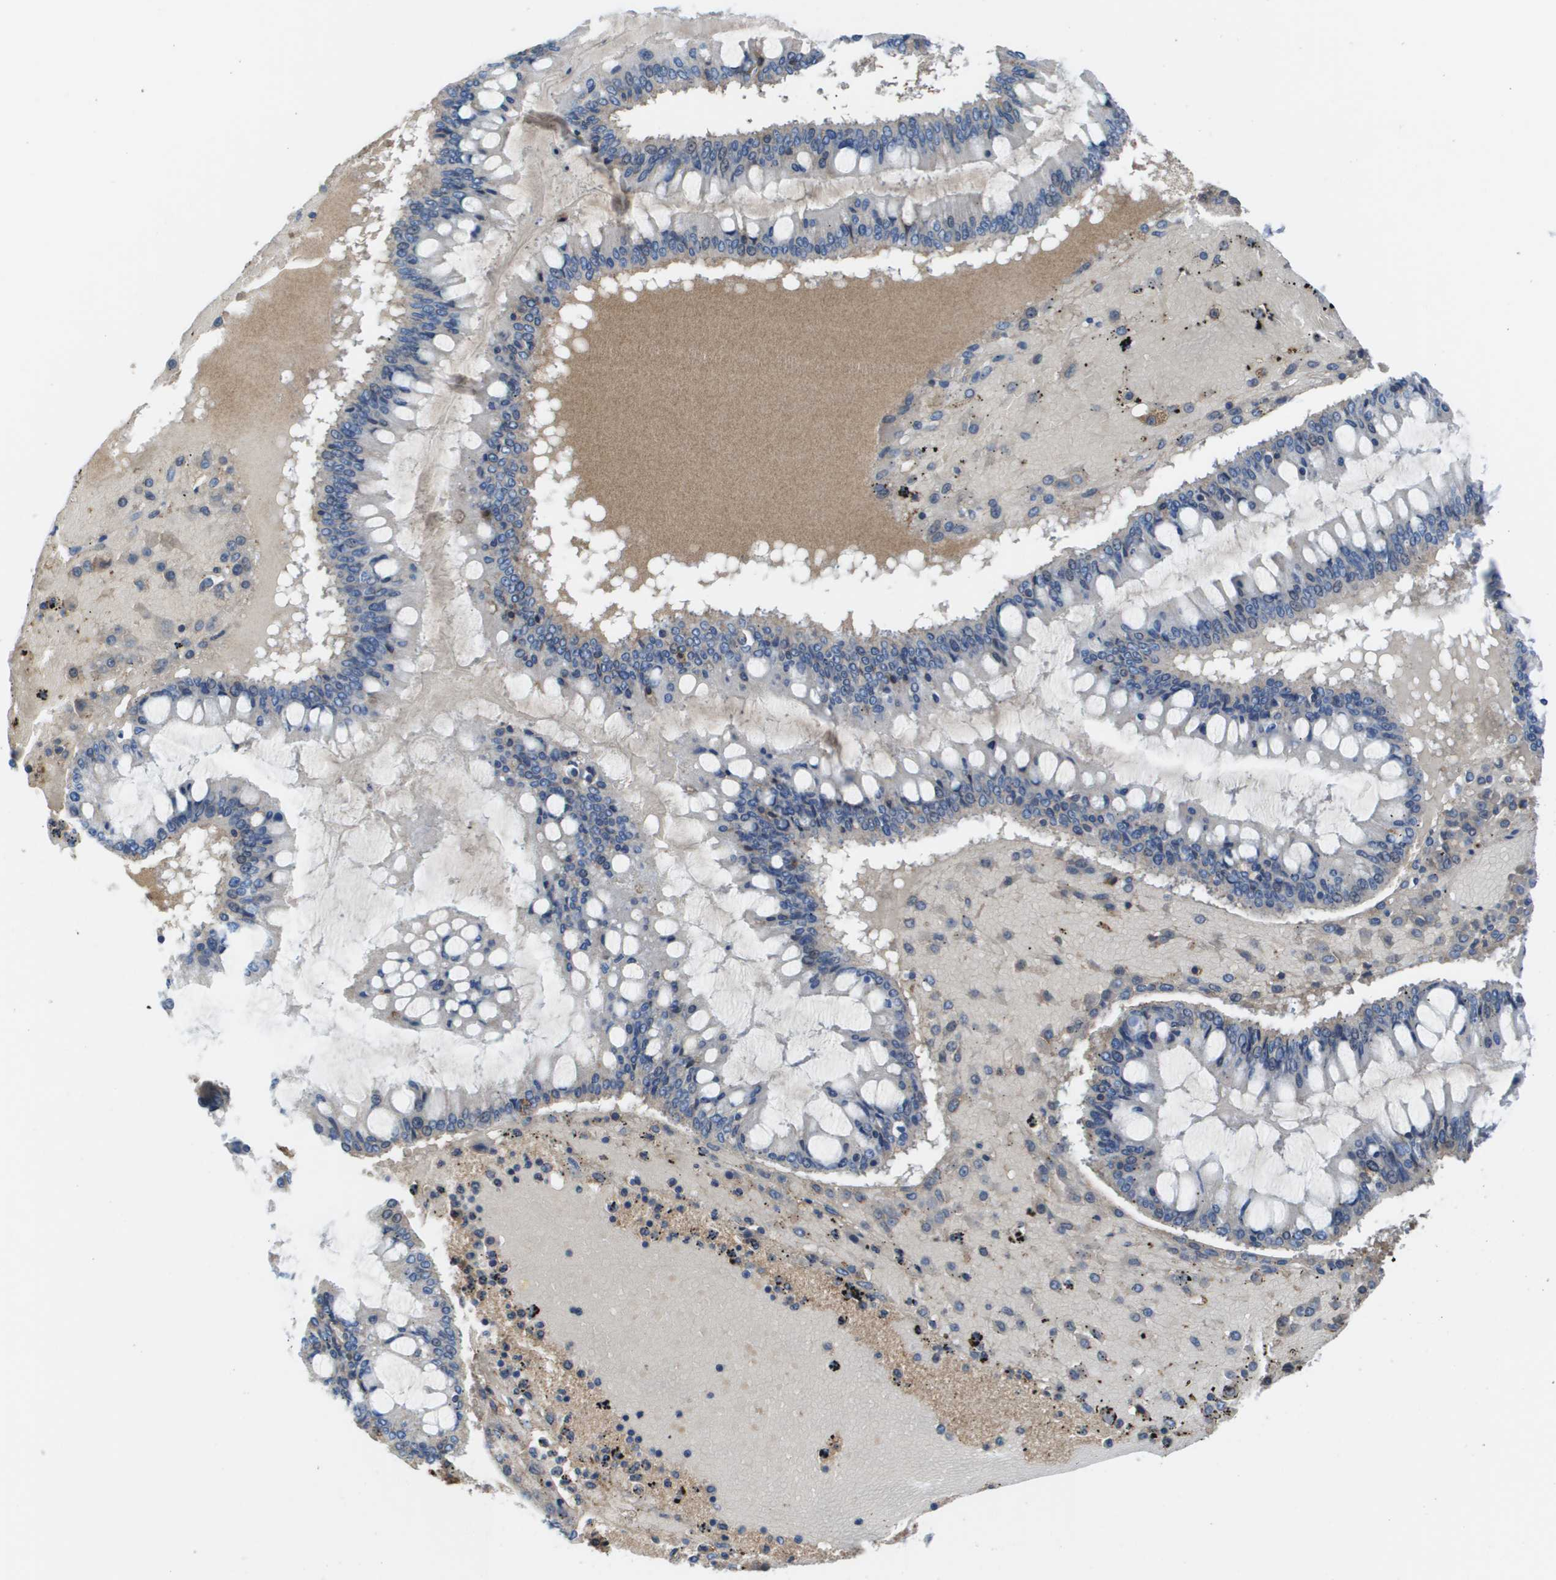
{"staining": {"intensity": "negative", "quantity": "none", "location": "none"}, "tissue": "ovarian cancer", "cell_type": "Tumor cells", "image_type": "cancer", "snomed": [{"axis": "morphology", "description": "Cystadenocarcinoma, mucinous, NOS"}, {"axis": "topography", "description": "Ovary"}], "caption": "There is no significant positivity in tumor cells of ovarian cancer.", "gene": "VTN", "patient": {"sex": "female", "age": 73}}